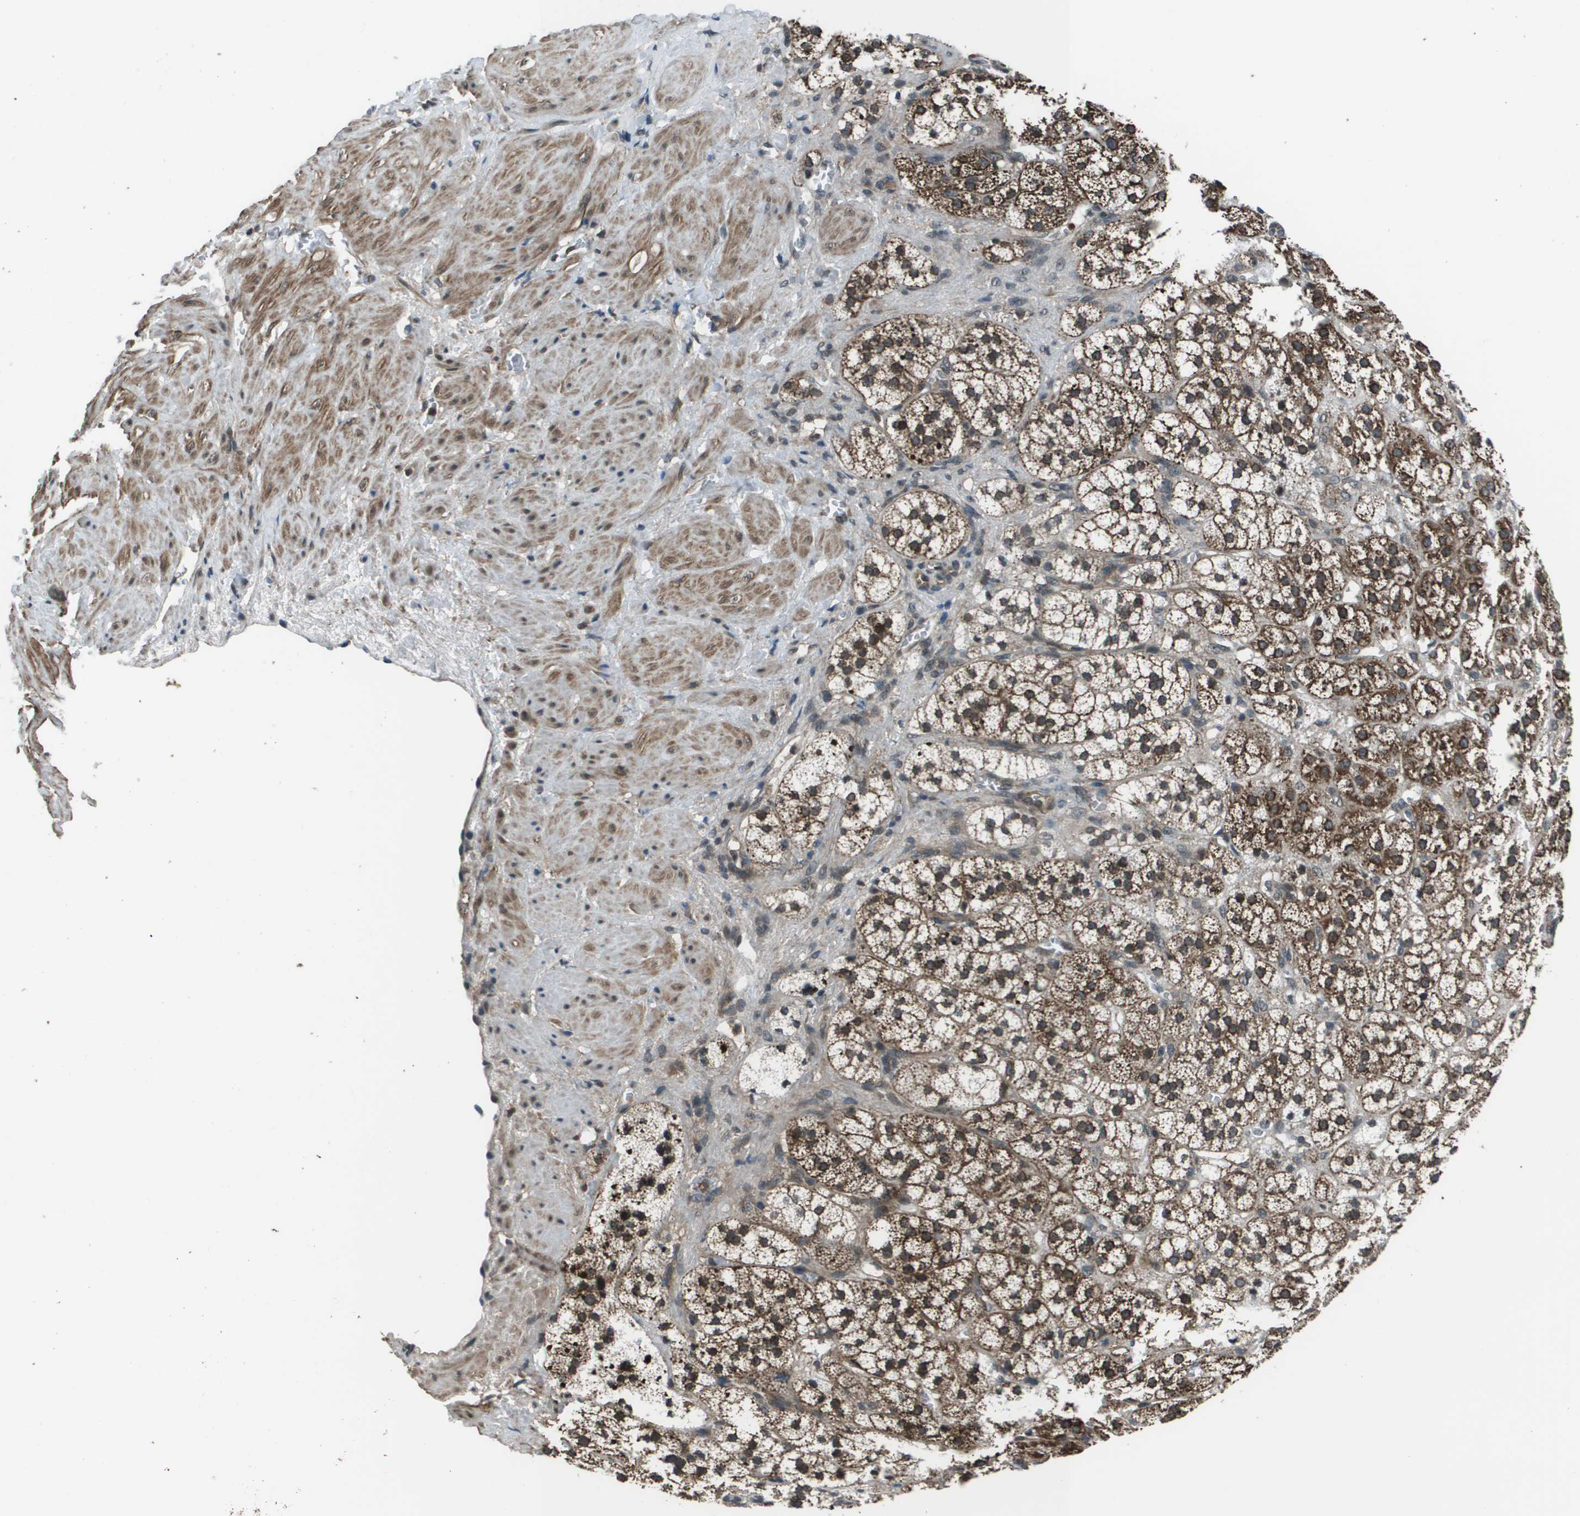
{"staining": {"intensity": "strong", "quantity": ">75%", "location": "cytoplasmic/membranous"}, "tissue": "adrenal gland", "cell_type": "Glandular cells", "image_type": "normal", "snomed": [{"axis": "morphology", "description": "Normal tissue, NOS"}, {"axis": "topography", "description": "Adrenal gland"}], "caption": "Immunohistochemistry (IHC) of benign human adrenal gland shows high levels of strong cytoplasmic/membranous expression in approximately >75% of glandular cells.", "gene": "PPFIA1", "patient": {"sex": "male", "age": 56}}